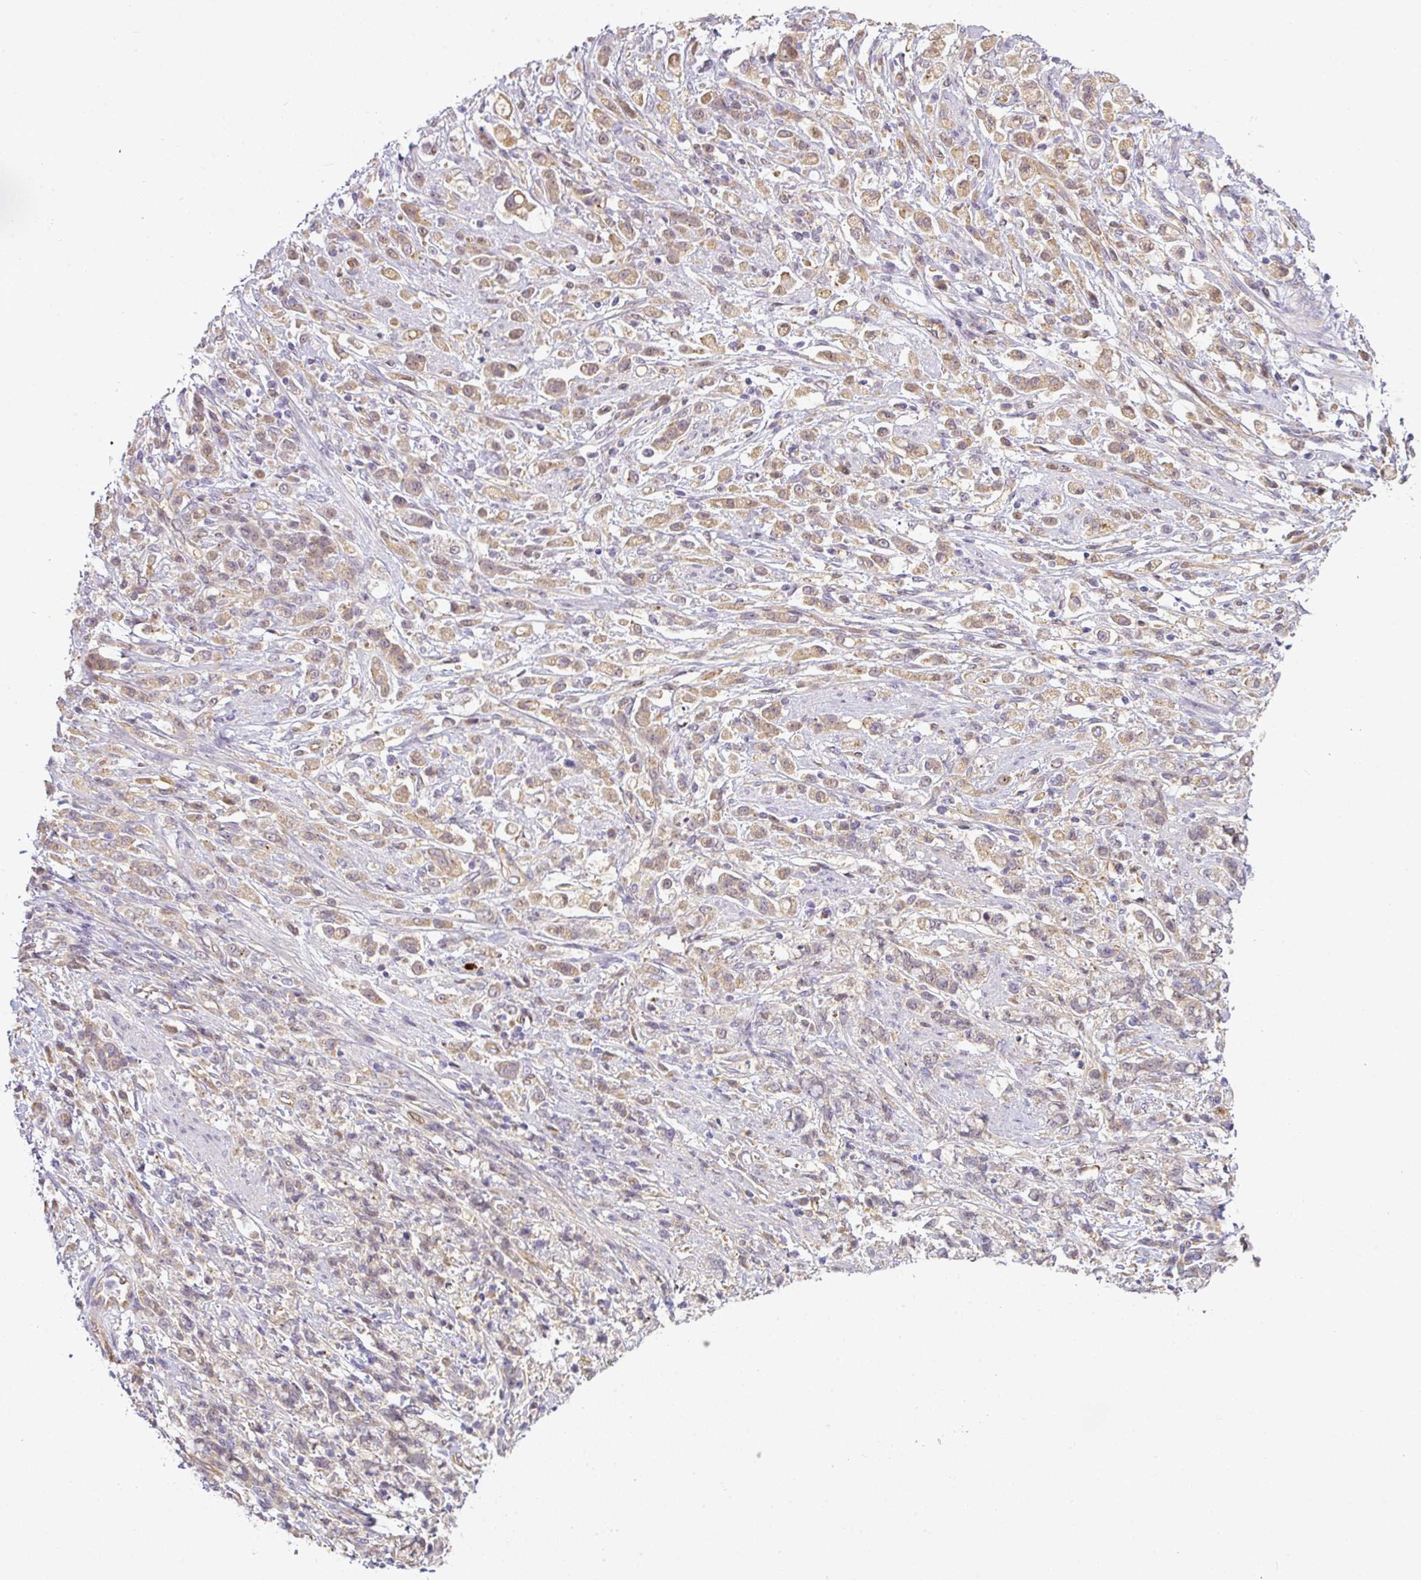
{"staining": {"intensity": "weak", "quantity": "<25%", "location": "cytoplasmic/membranous"}, "tissue": "stomach cancer", "cell_type": "Tumor cells", "image_type": "cancer", "snomed": [{"axis": "morphology", "description": "Adenocarcinoma, NOS"}, {"axis": "topography", "description": "Stomach"}], "caption": "Tumor cells show no significant protein expression in adenocarcinoma (stomach).", "gene": "ANKRD18A", "patient": {"sex": "female", "age": 60}}